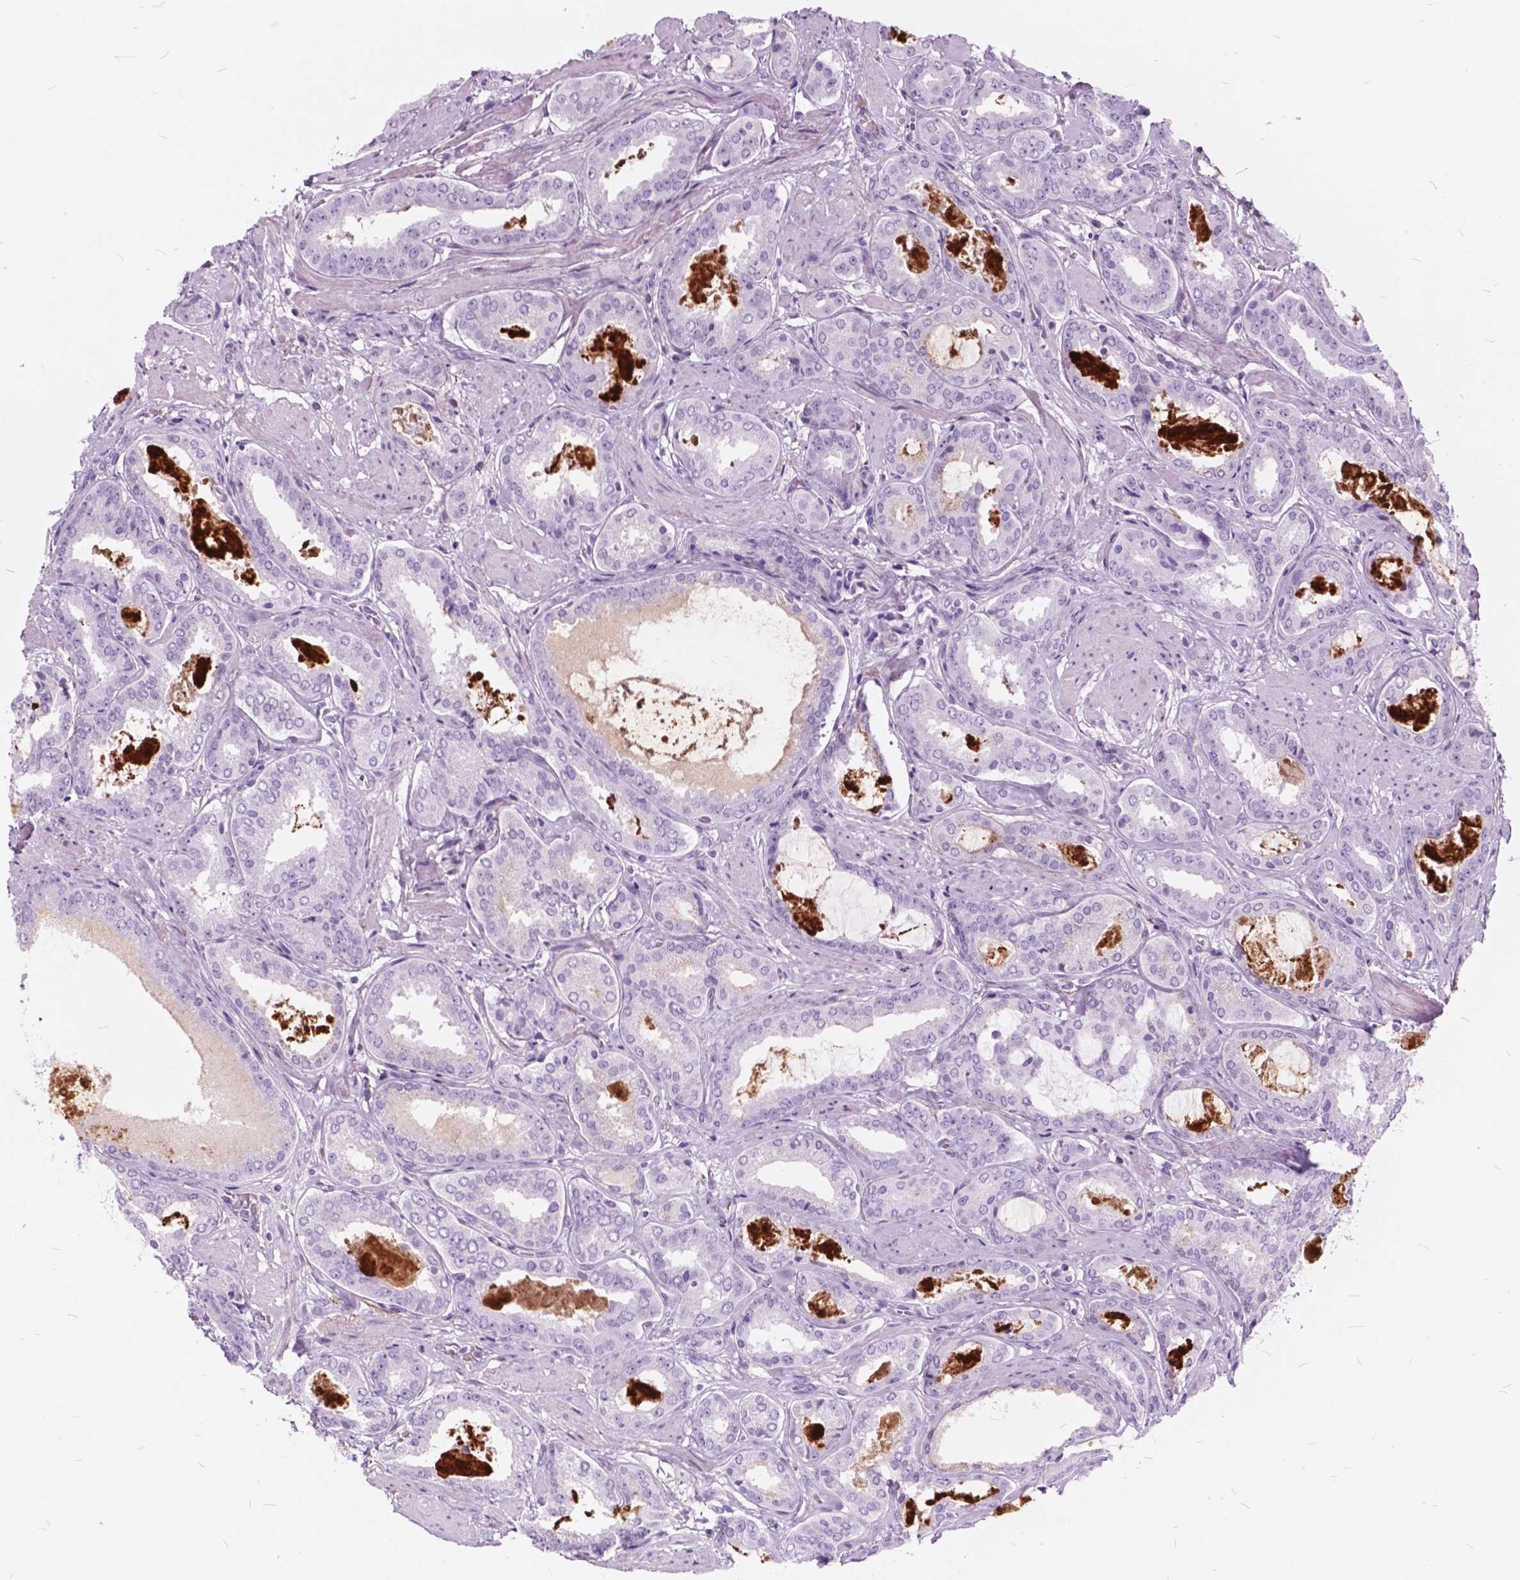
{"staining": {"intensity": "negative", "quantity": "none", "location": "none"}, "tissue": "prostate cancer", "cell_type": "Tumor cells", "image_type": "cancer", "snomed": [{"axis": "morphology", "description": "Adenocarcinoma, High grade"}, {"axis": "topography", "description": "Prostate"}], "caption": "The histopathology image displays no staining of tumor cells in adenocarcinoma (high-grade) (prostate). (Brightfield microscopy of DAB (3,3'-diaminobenzidine) immunohistochemistry (IHC) at high magnification).", "gene": "GDF9", "patient": {"sex": "male", "age": 63}}